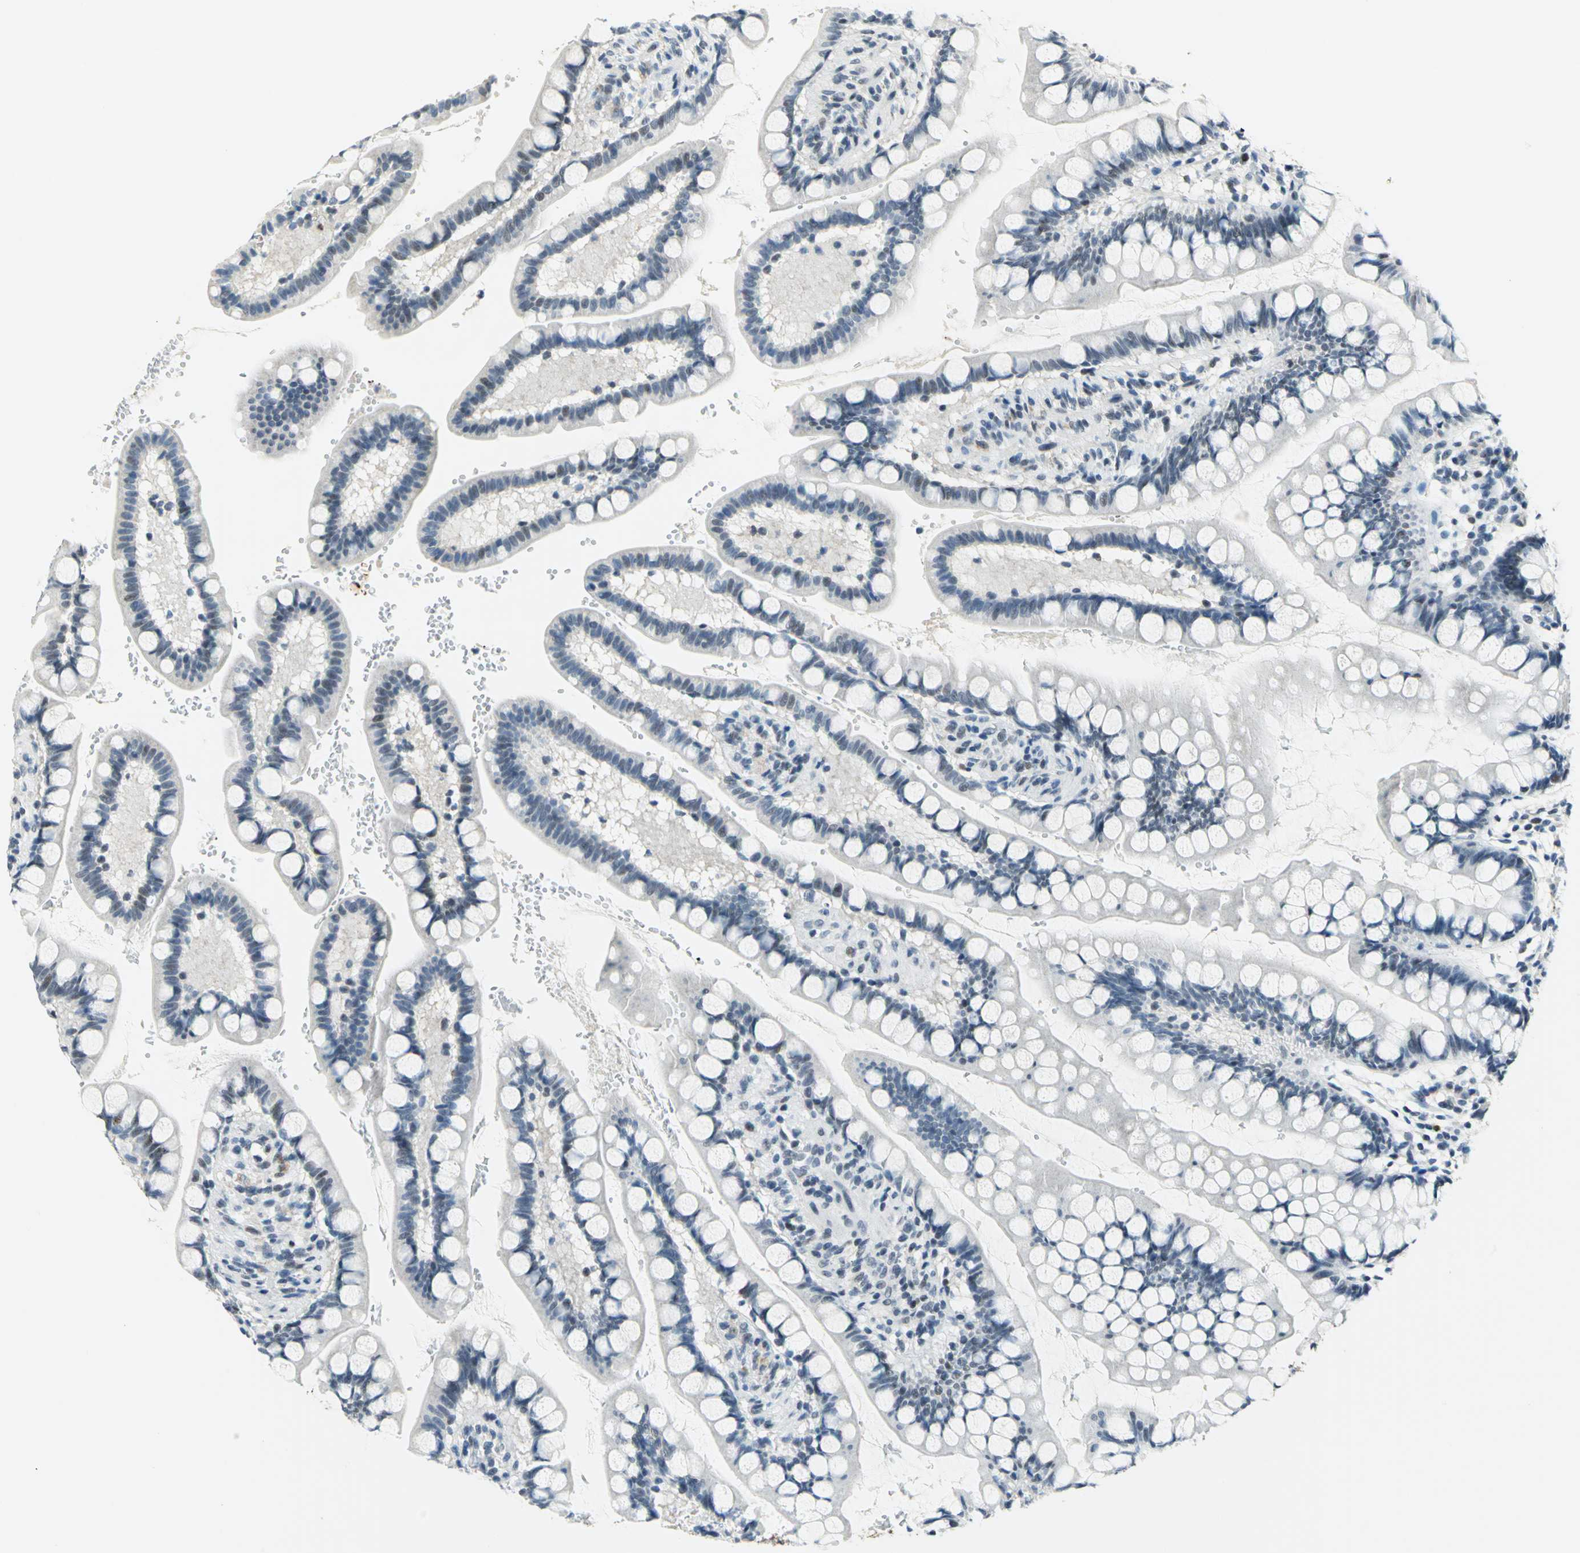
{"staining": {"intensity": "negative", "quantity": "none", "location": "none"}, "tissue": "small intestine", "cell_type": "Glandular cells", "image_type": "normal", "snomed": [{"axis": "morphology", "description": "Normal tissue, NOS"}, {"axis": "topography", "description": "Small intestine"}], "caption": "The micrograph exhibits no significant positivity in glandular cells of small intestine. (Immunohistochemistry (ihc), brightfield microscopy, high magnification).", "gene": "RAD17", "patient": {"sex": "female", "age": 58}}